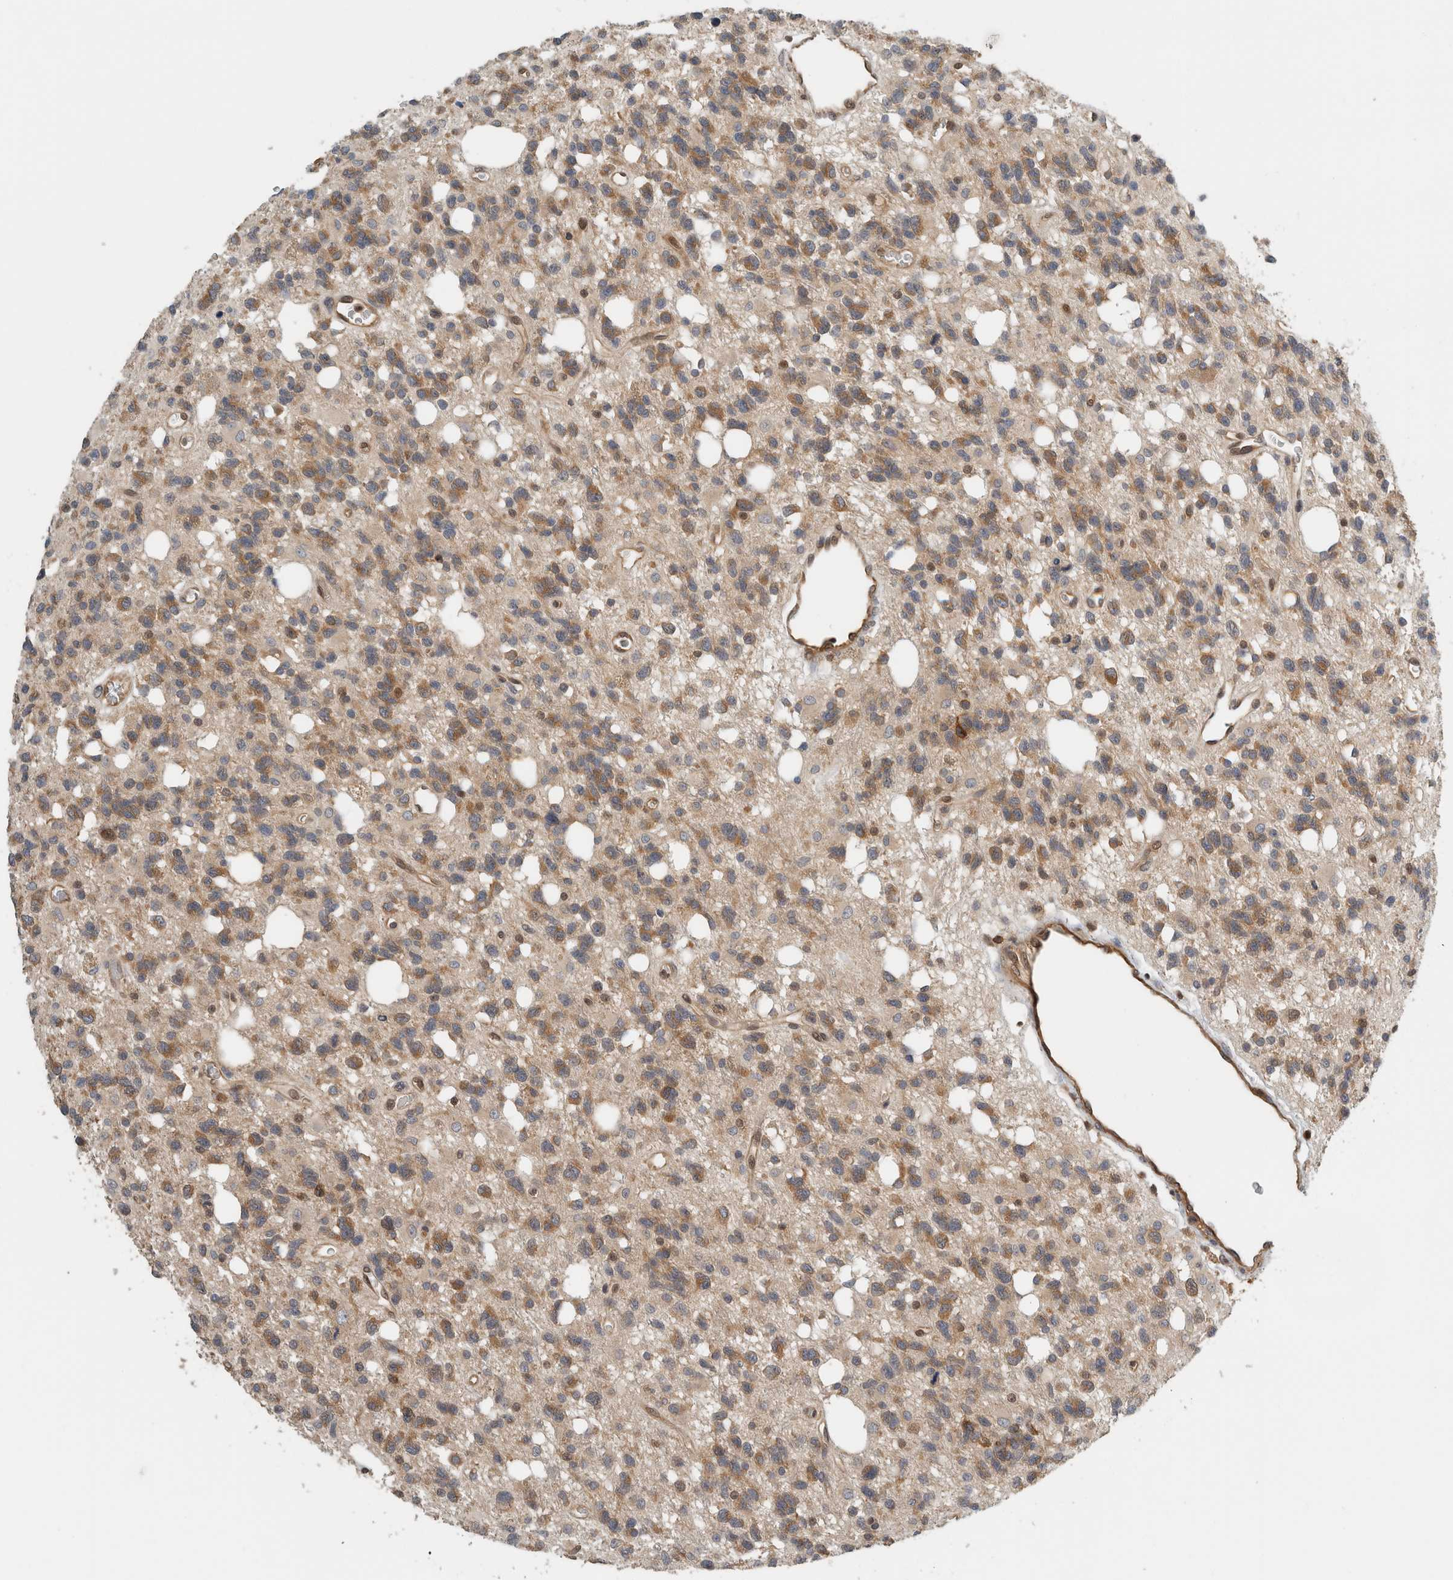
{"staining": {"intensity": "moderate", "quantity": ">75%", "location": "cytoplasmic/membranous"}, "tissue": "glioma", "cell_type": "Tumor cells", "image_type": "cancer", "snomed": [{"axis": "morphology", "description": "Glioma, malignant, High grade"}, {"axis": "topography", "description": "Brain"}], "caption": "The micrograph exhibits immunohistochemical staining of glioma. There is moderate cytoplasmic/membranous expression is present in about >75% of tumor cells. The staining was performed using DAB (3,3'-diaminobenzidine), with brown indicating positive protein expression. Nuclei are stained blue with hematoxylin.", "gene": "PFDN4", "patient": {"sex": "female", "age": 62}}